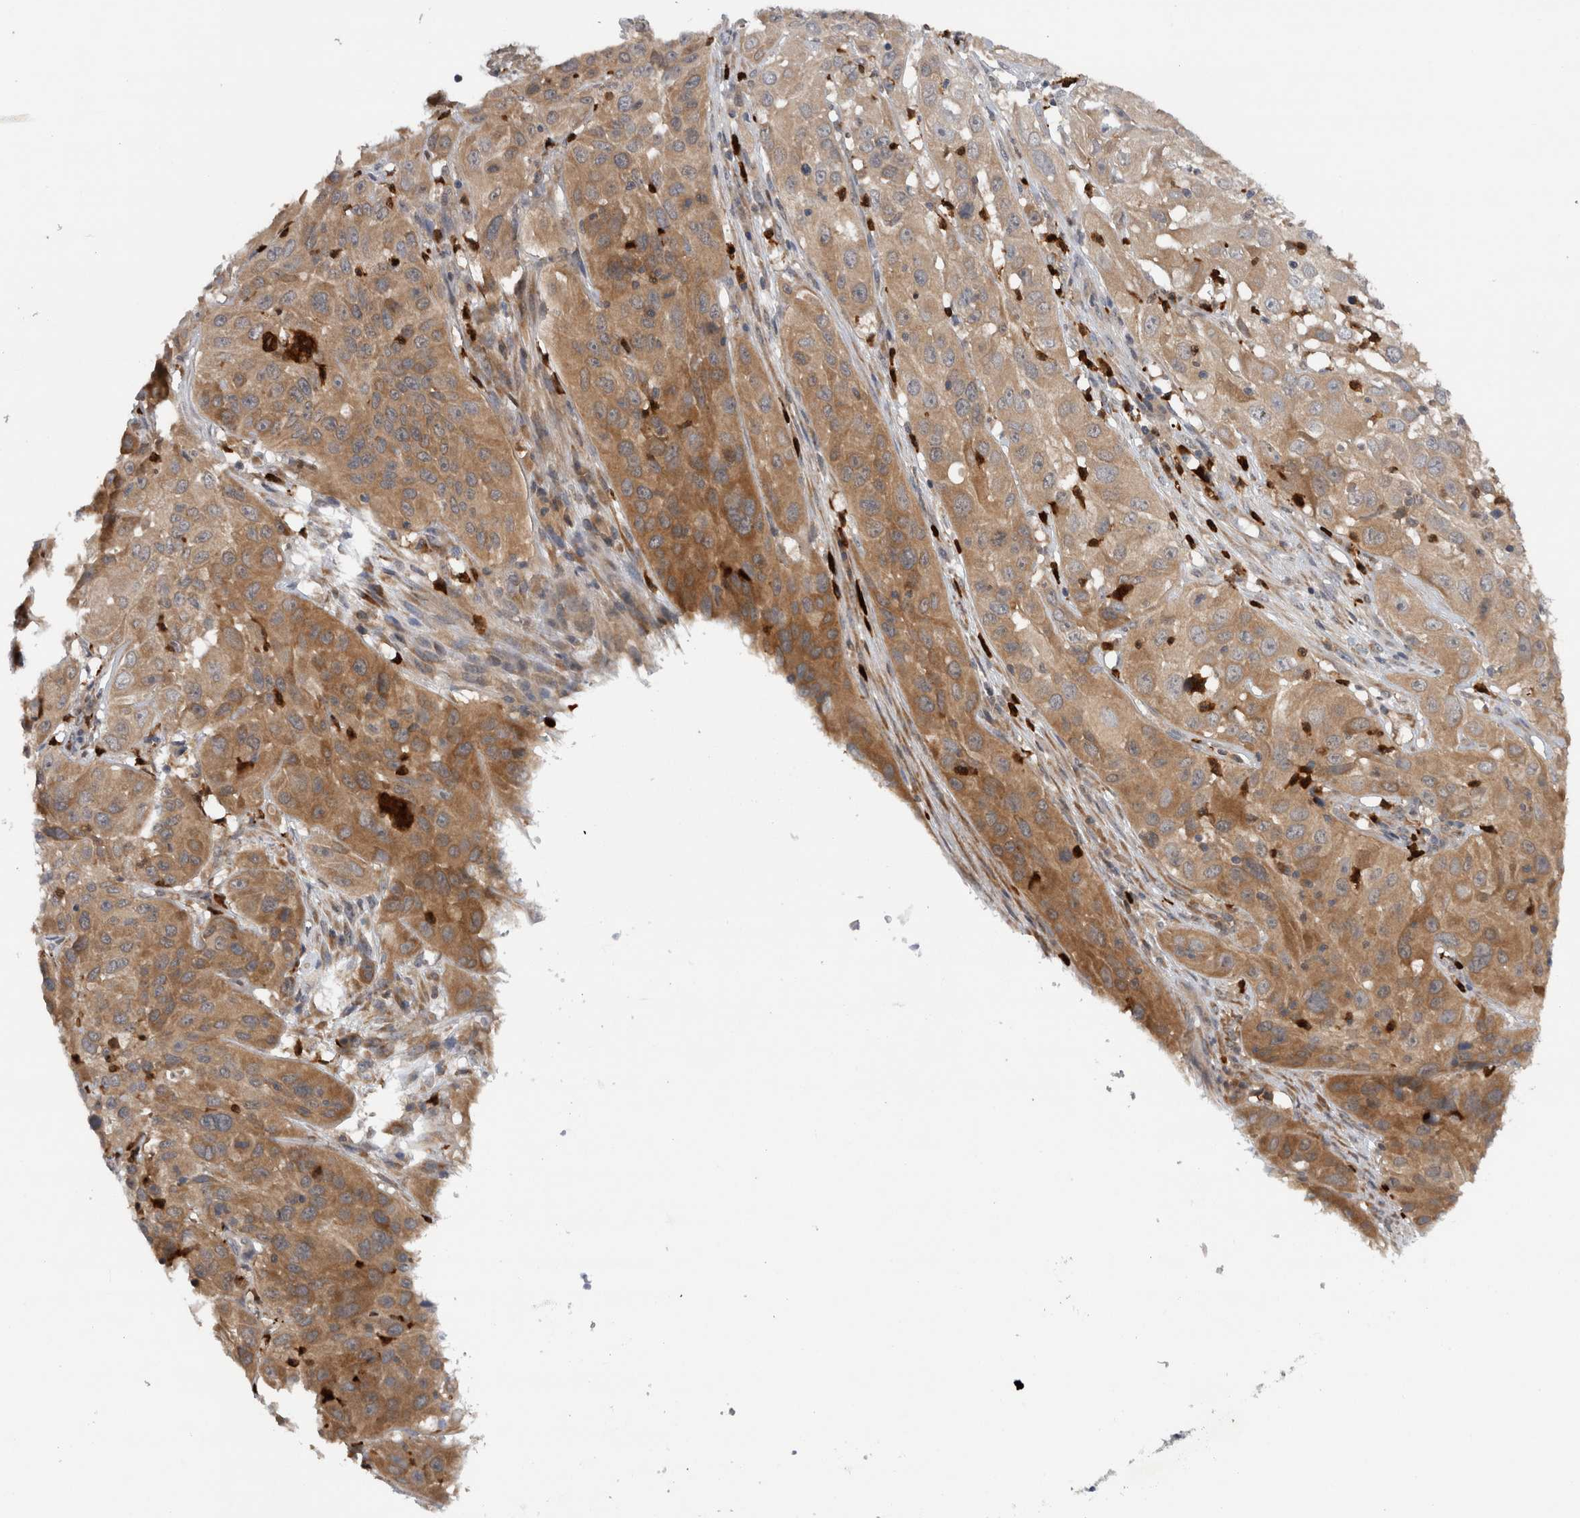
{"staining": {"intensity": "moderate", "quantity": ">75%", "location": "cytoplasmic/membranous"}, "tissue": "cervical cancer", "cell_type": "Tumor cells", "image_type": "cancer", "snomed": [{"axis": "morphology", "description": "Squamous cell carcinoma, NOS"}, {"axis": "topography", "description": "Cervix"}], "caption": "A brown stain labels moderate cytoplasmic/membranous staining of a protein in human cervical cancer (squamous cell carcinoma) tumor cells.", "gene": "PDCD2", "patient": {"sex": "female", "age": 32}}